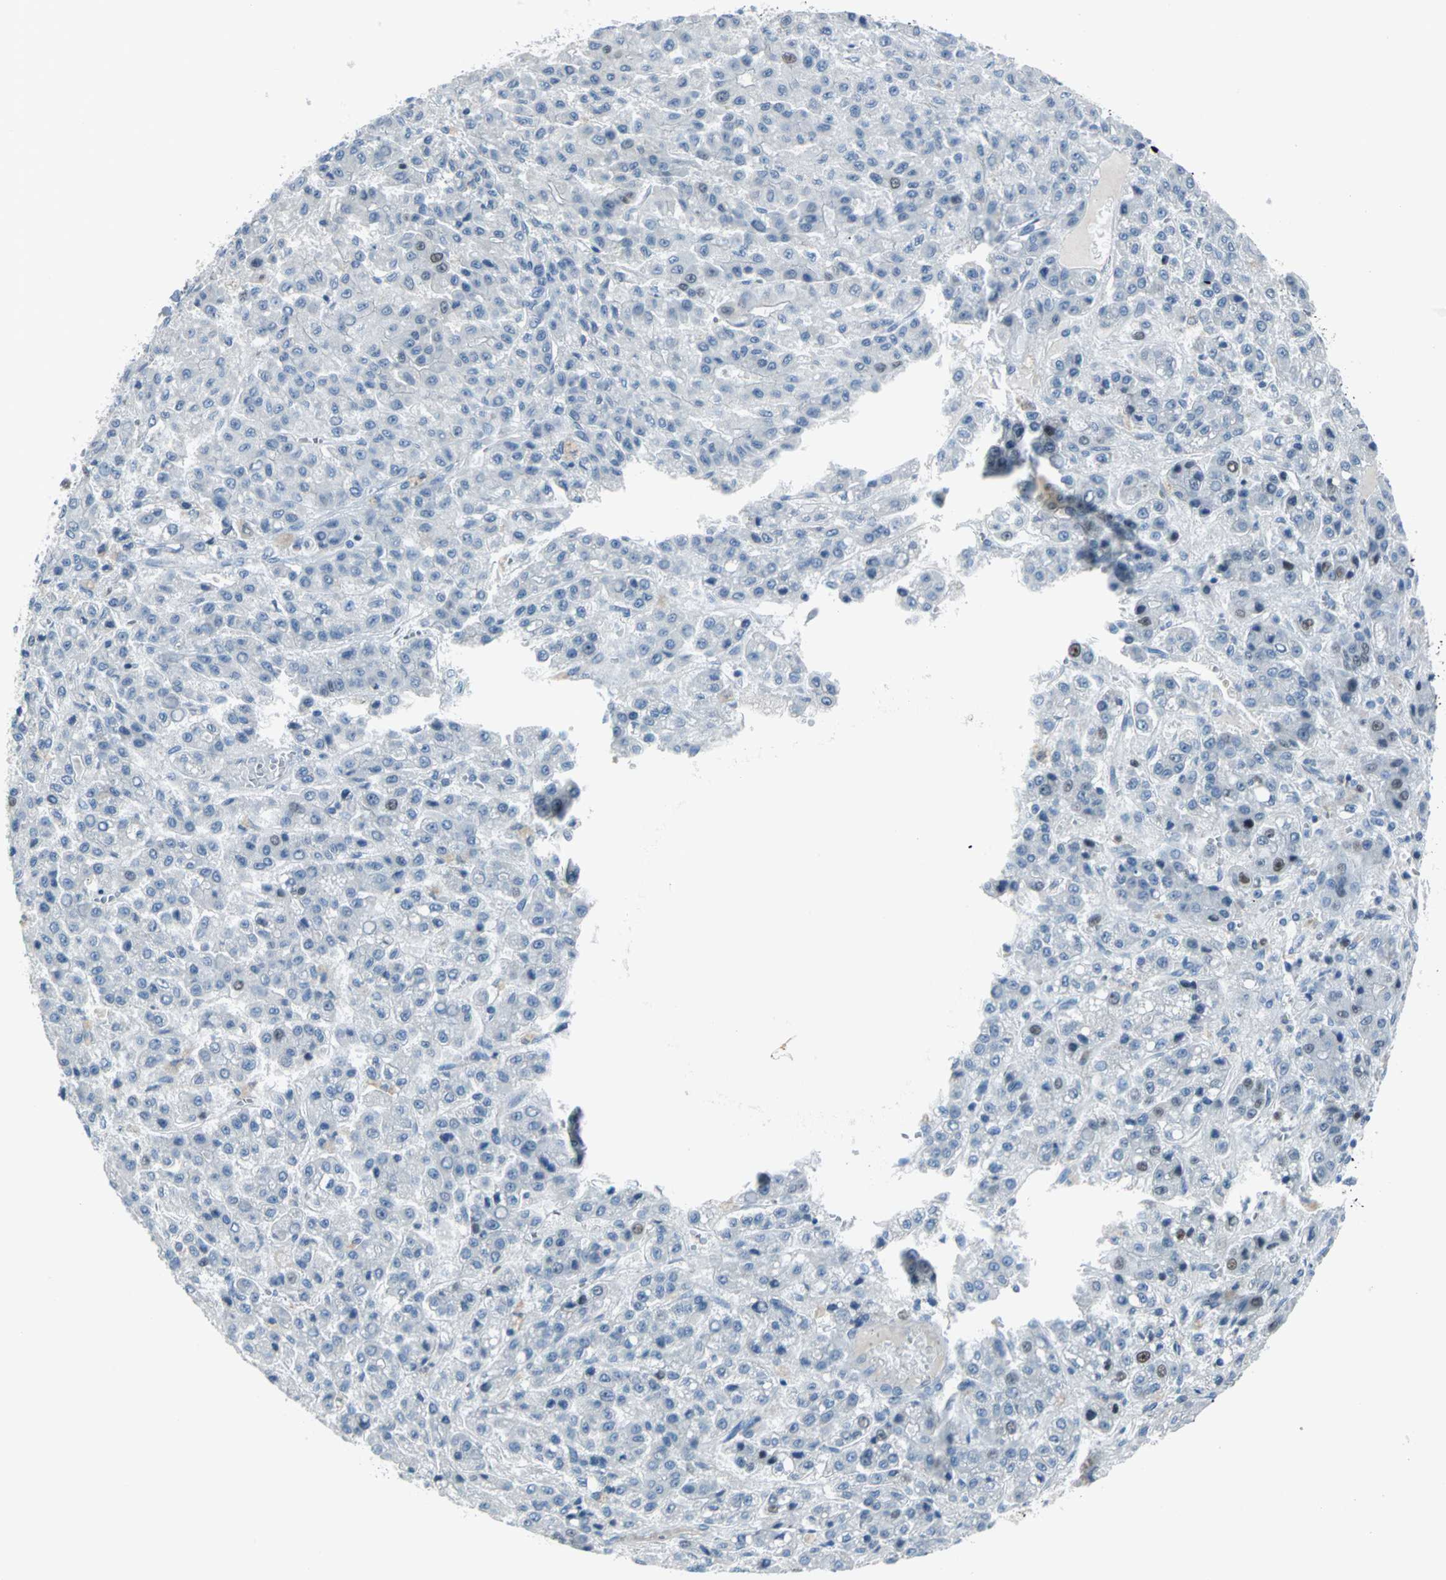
{"staining": {"intensity": "moderate", "quantity": "<25%", "location": "nuclear"}, "tissue": "liver cancer", "cell_type": "Tumor cells", "image_type": "cancer", "snomed": [{"axis": "morphology", "description": "Carcinoma, Hepatocellular, NOS"}, {"axis": "topography", "description": "Liver"}], "caption": "The image demonstrates a brown stain indicating the presence of a protein in the nuclear of tumor cells in hepatocellular carcinoma (liver). (Stains: DAB (3,3'-diaminobenzidine) in brown, nuclei in blue, Microscopy: brightfield microscopy at high magnification).", "gene": "MCM3", "patient": {"sex": "male", "age": 70}}